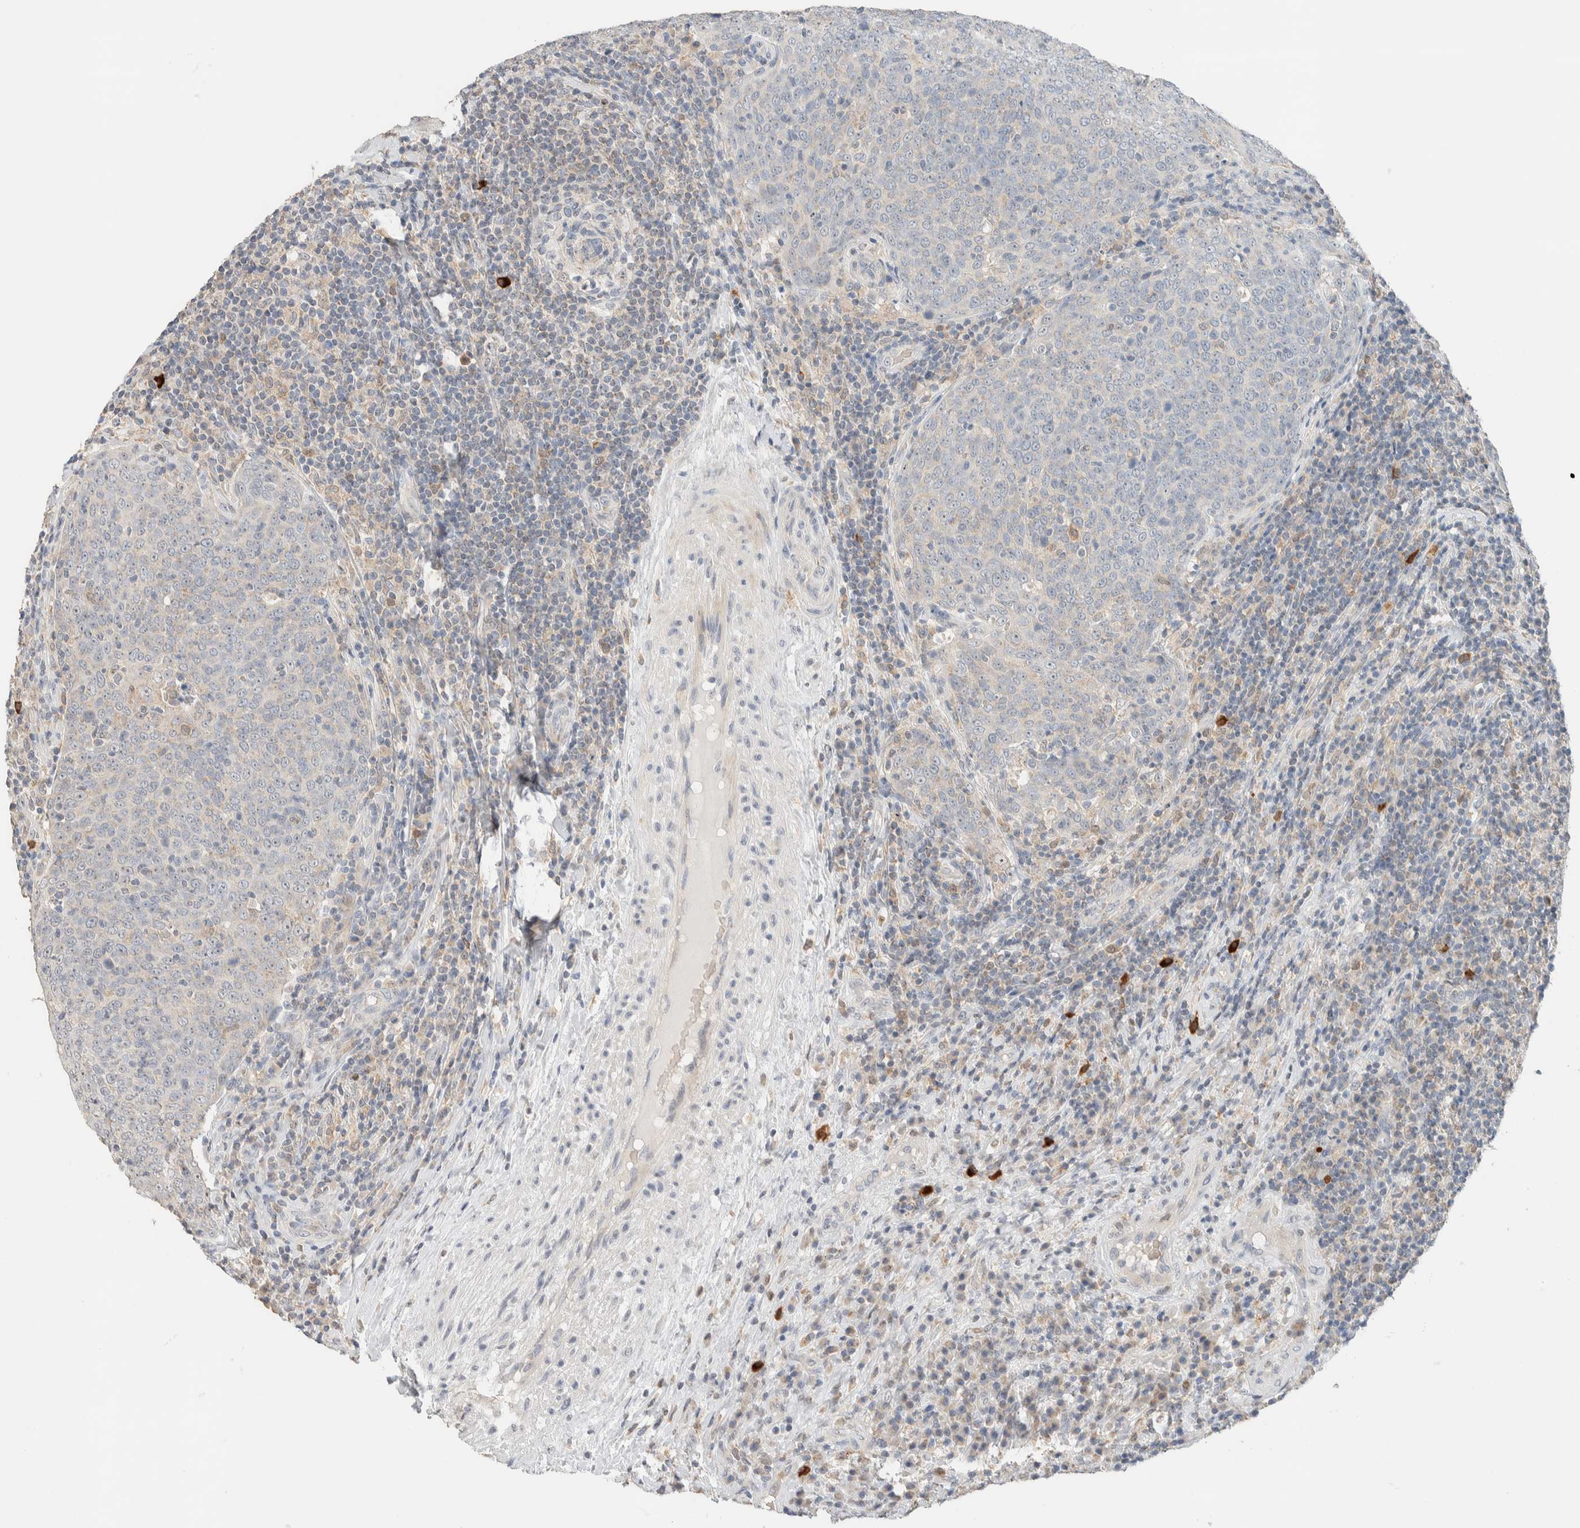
{"staining": {"intensity": "negative", "quantity": "none", "location": "none"}, "tissue": "head and neck cancer", "cell_type": "Tumor cells", "image_type": "cancer", "snomed": [{"axis": "morphology", "description": "Squamous cell carcinoma, NOS"}, {"axis": "morphology", "description": "Squamous cell carcinoma, metastatic, NOS"}, {"axis": "topography", "description": "Lymph node"}, {"axis": "topography", "description": "Head-Neck"}], "caption": "High power microscopy photomicrograph of an immunohistochemistry (IHC) histopathology image of head and neck squamous cell carcinoma, revealing no significant positivity in tumor cells.", "gene": "HDHD3", "patient": {"sex": "male", "age": 62}}